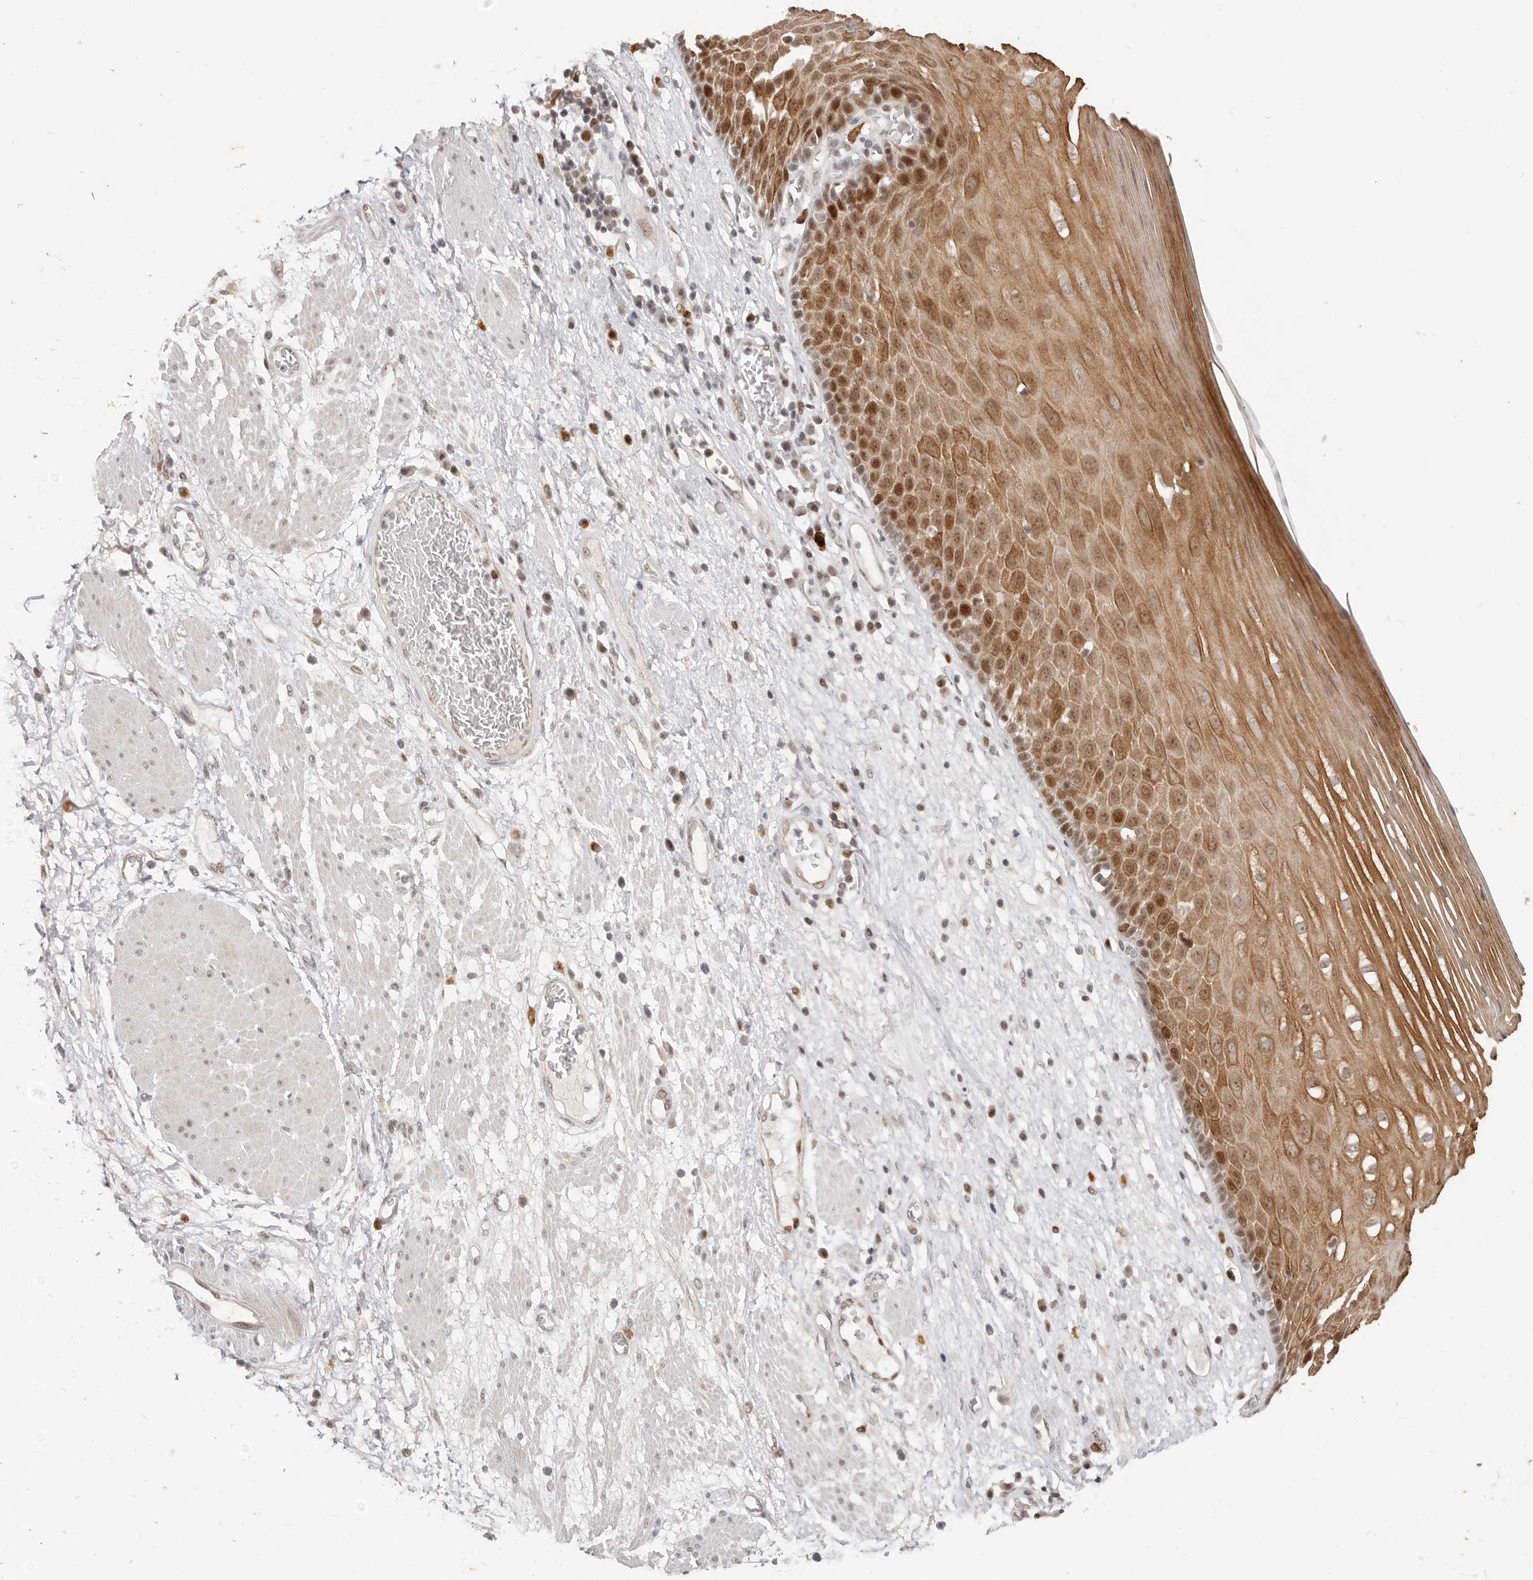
{"staining": {"intensity": "moderate", "quantity": ">75%", "location": "cytoplasmic/membranous,nuclear"}, "tissue": "esophagus", "cell_type": "Squamous epithelial cells", "image_type": "normal", "snomed": [{"axis": "morphology", "description": "Normal tissue, NOS"}, {"axis": "morphology", "description": "Adenocarcinoma, NOS"}, {"axis": "topography", "description": "Esophagus"}], "caption": "Protein expression by immunohistochemistry displays moderate cytoplasmic/membranous,nuclear expression in approximately >75% of squamous epithelial cells in unremarkable esophagus. (DAB = brown stain, brightfield microscopy at high magnification).", "gene": "RFC2", "patient": {"sex": "male", "age": 62}}